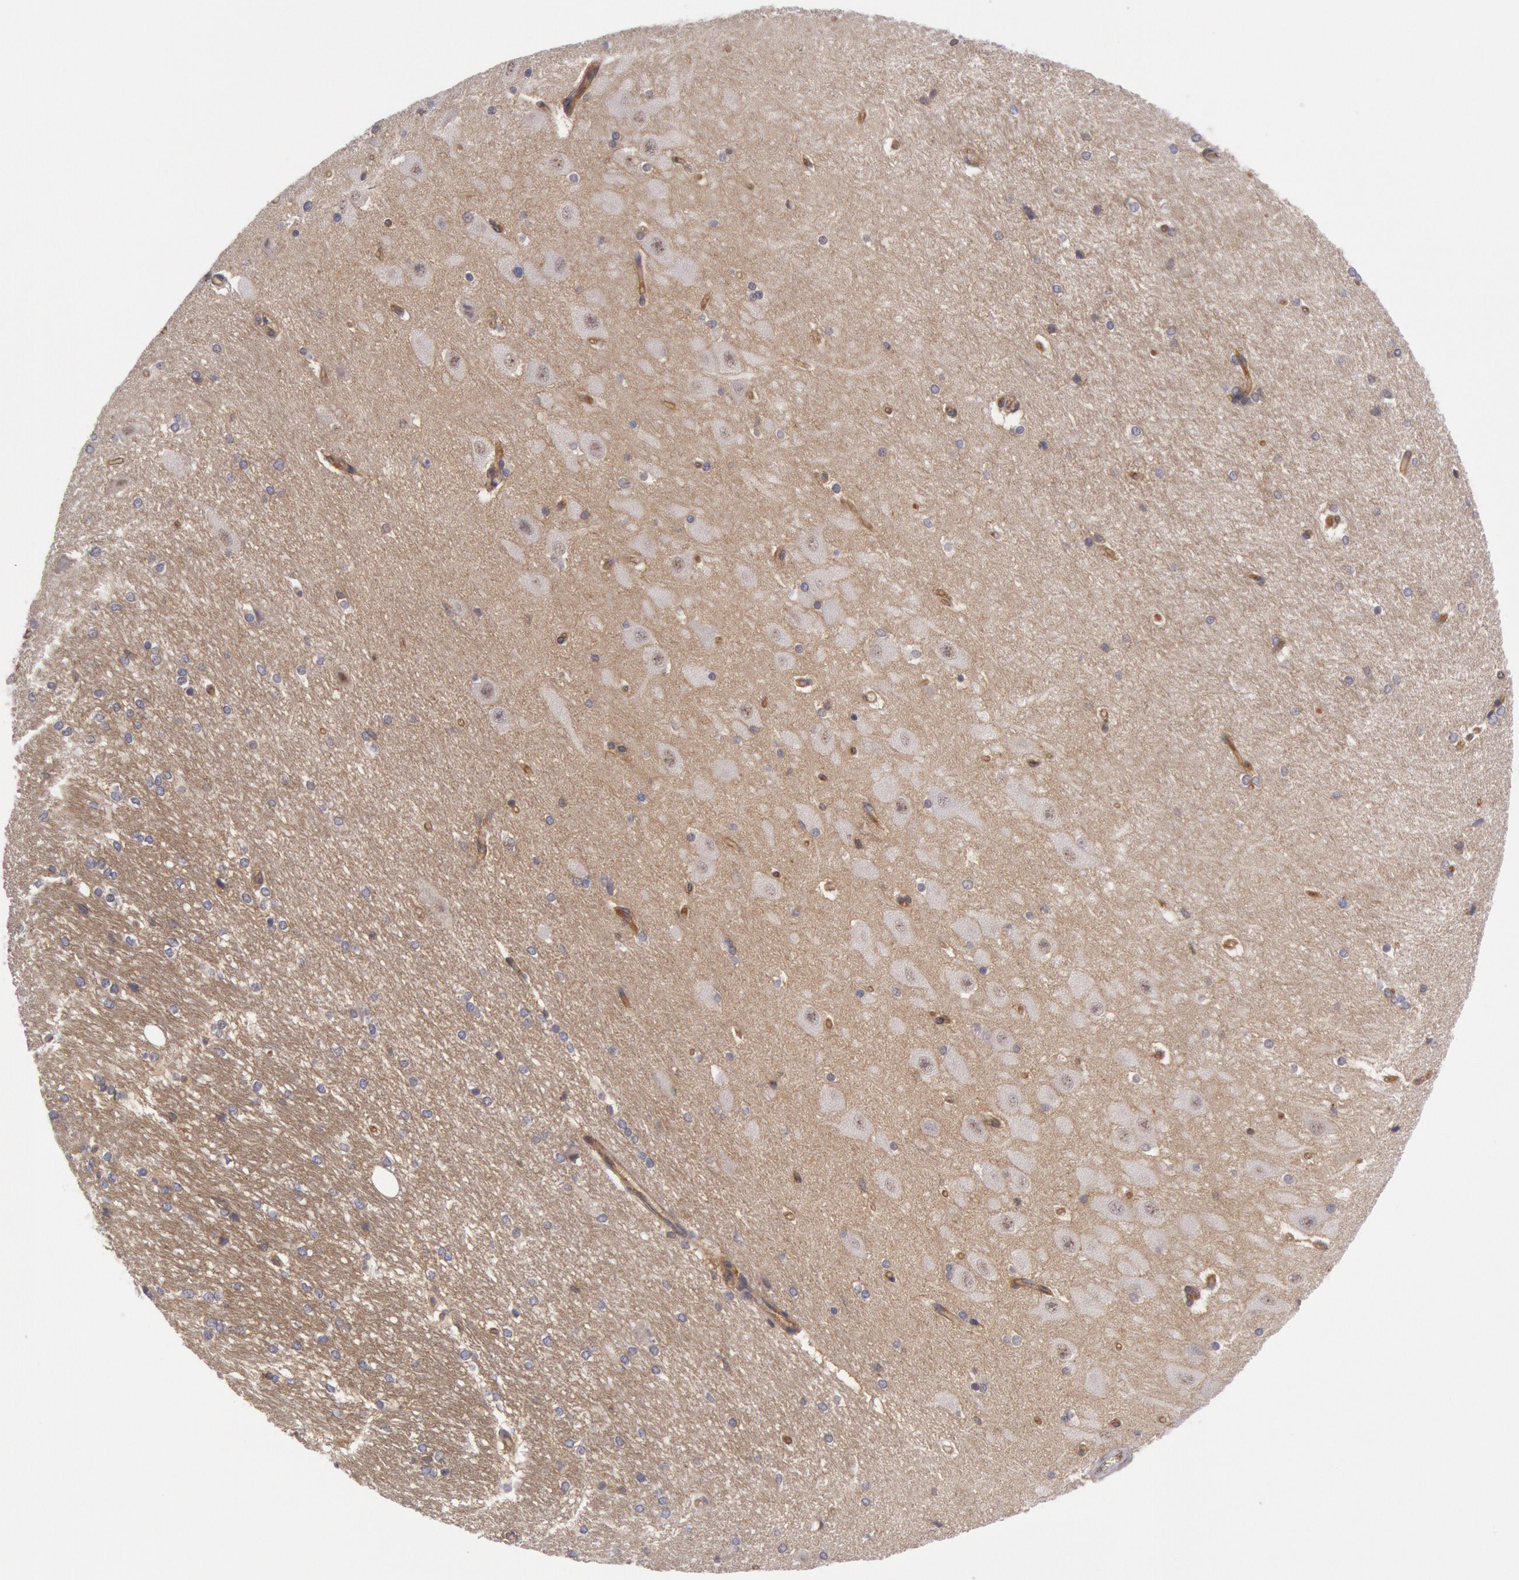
{"staining": {"intensity": "negative", "quantity": "none", "location": "none"}, "tissue": "hippocampus", "cell_type": "Glial cells", "image_type": "normal", "snomed": [{"axis": "morphology", "description": "Normal tissue, NOS"}, {"axis": "topography", "description": "Hippocampus"}], "caption": "Immunohistochemical staining of normal hippocampus exhibits no significant staining in glial cells. (Stains: DAB IHC with hematoxylin counter stain, Microscopy: brightfield microscopy at high magnification).", "gene": "STX4", "patient": {"sex": "female", "age": 19}}